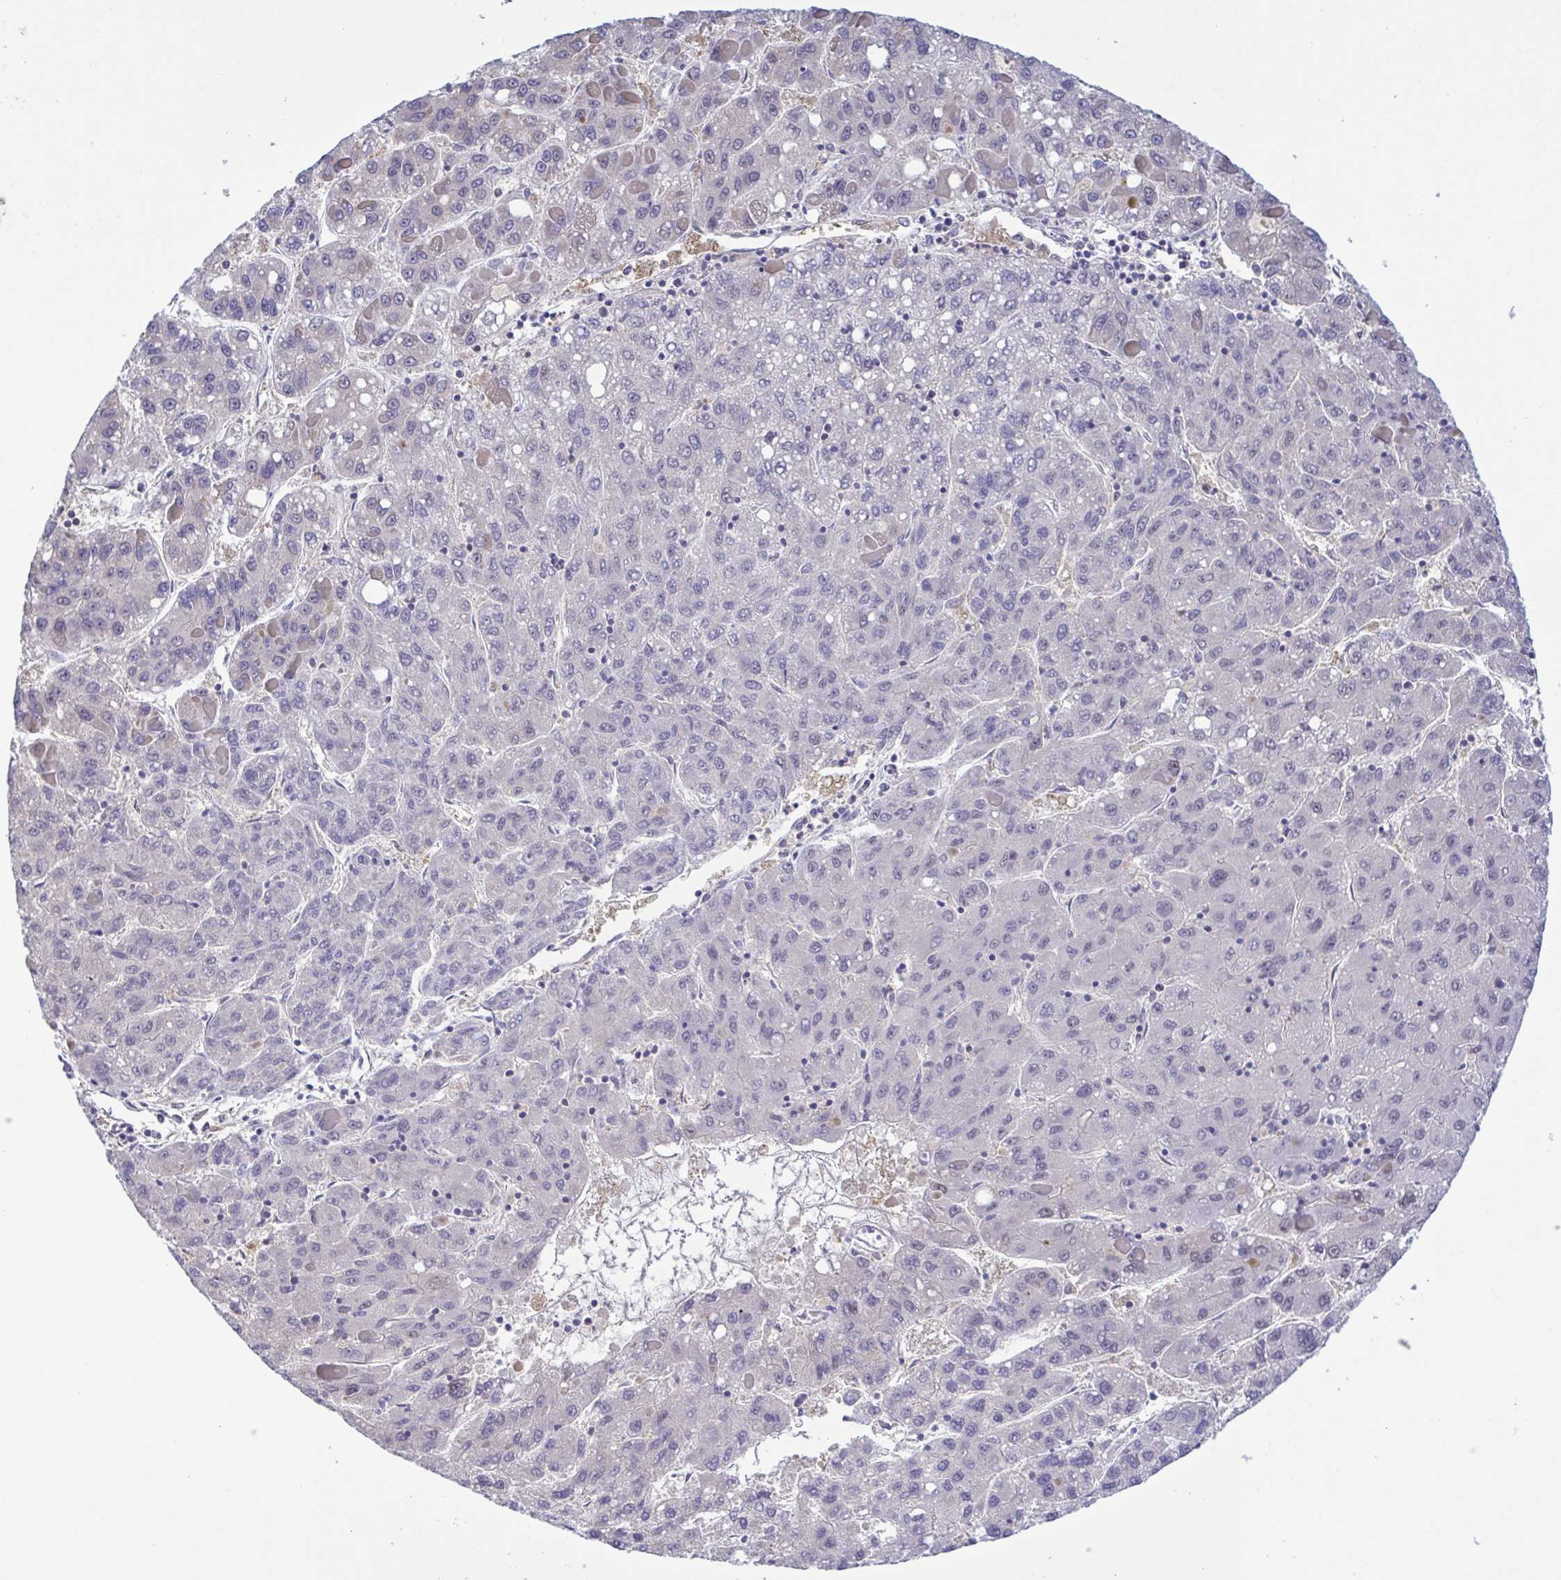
{"staining": {"intensity": "negative", "quantity": "none", "location": "none"}, "tissue": "liver cancer", "cell_type": "Tumor cells", "image_type": "cancer", "snomed": [{"axis": "morphology", "description": "Carcinoma, Hepatocellular, NOS"}, {"axis": "topography", "description": "Liver"}], "caption": "Protein analysis of hepatocellular carcinoma (liver) displays no significant positivity in tumor cells.", "gene": "LDHC", "patient": {"sex": "female", "age": 82}}